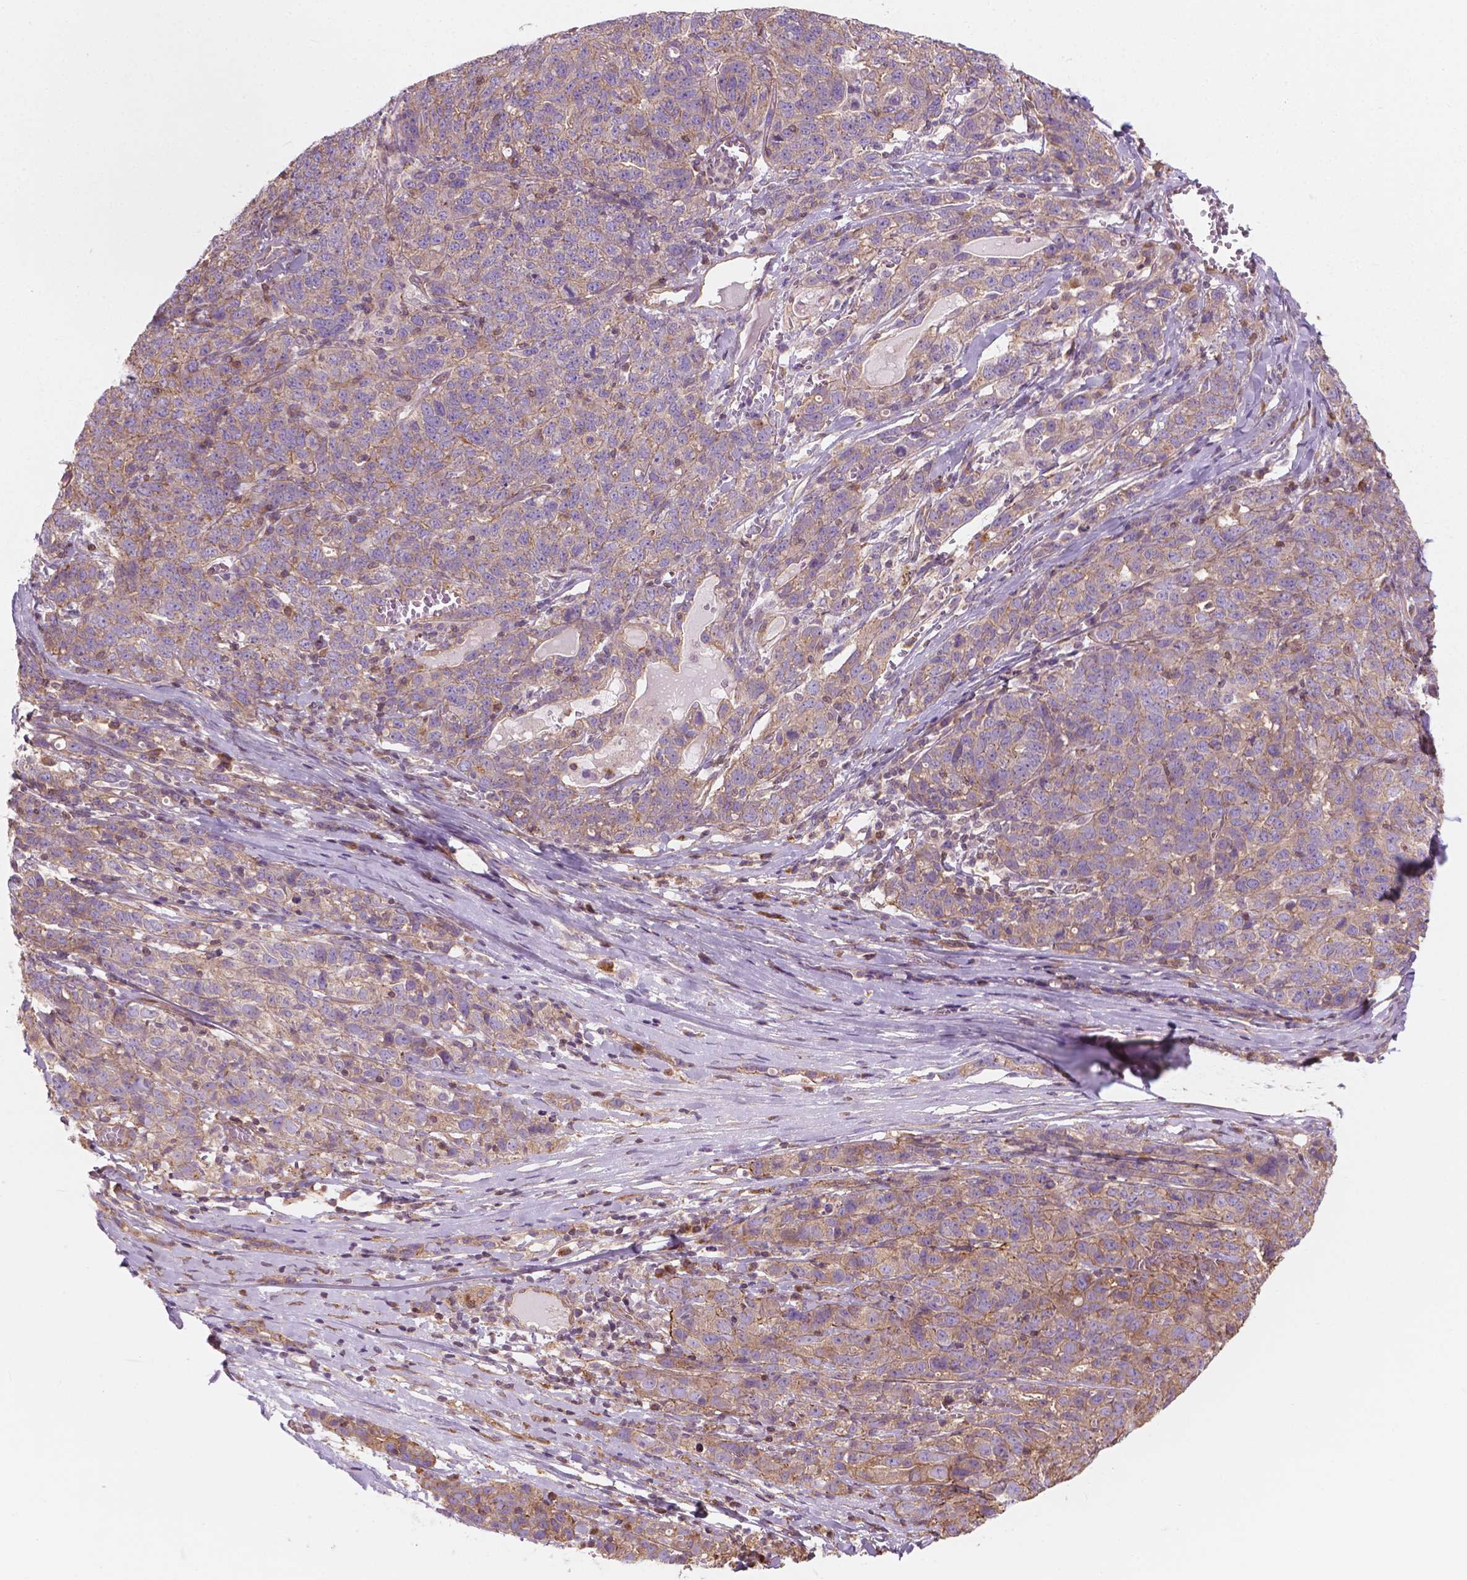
{"staining": {"intensity": "weak", "quantity": "25%-75%", "location": "cytoplasmic/membranous"}, "tissue": "ovarian cancer", "cell_type": "Tumor cells", "image_type": "cancer", "snomed": [{"axis": "morphology", "description": "Cystadenocarcinoma, serous, NOS"}, {"axis": "topography", "description": "Ovary"}], "caption": "Tumor cells exhibit weak cytoplasmic/membranous positivity in approximately 25%-75% of cells in ovarian cancer (serous cystadenocarcinoma). (DAB IHC with brightfield microscopy, high magnification).", "gene": "SURF4", "patient": {"sex": "female", "age": 71}}